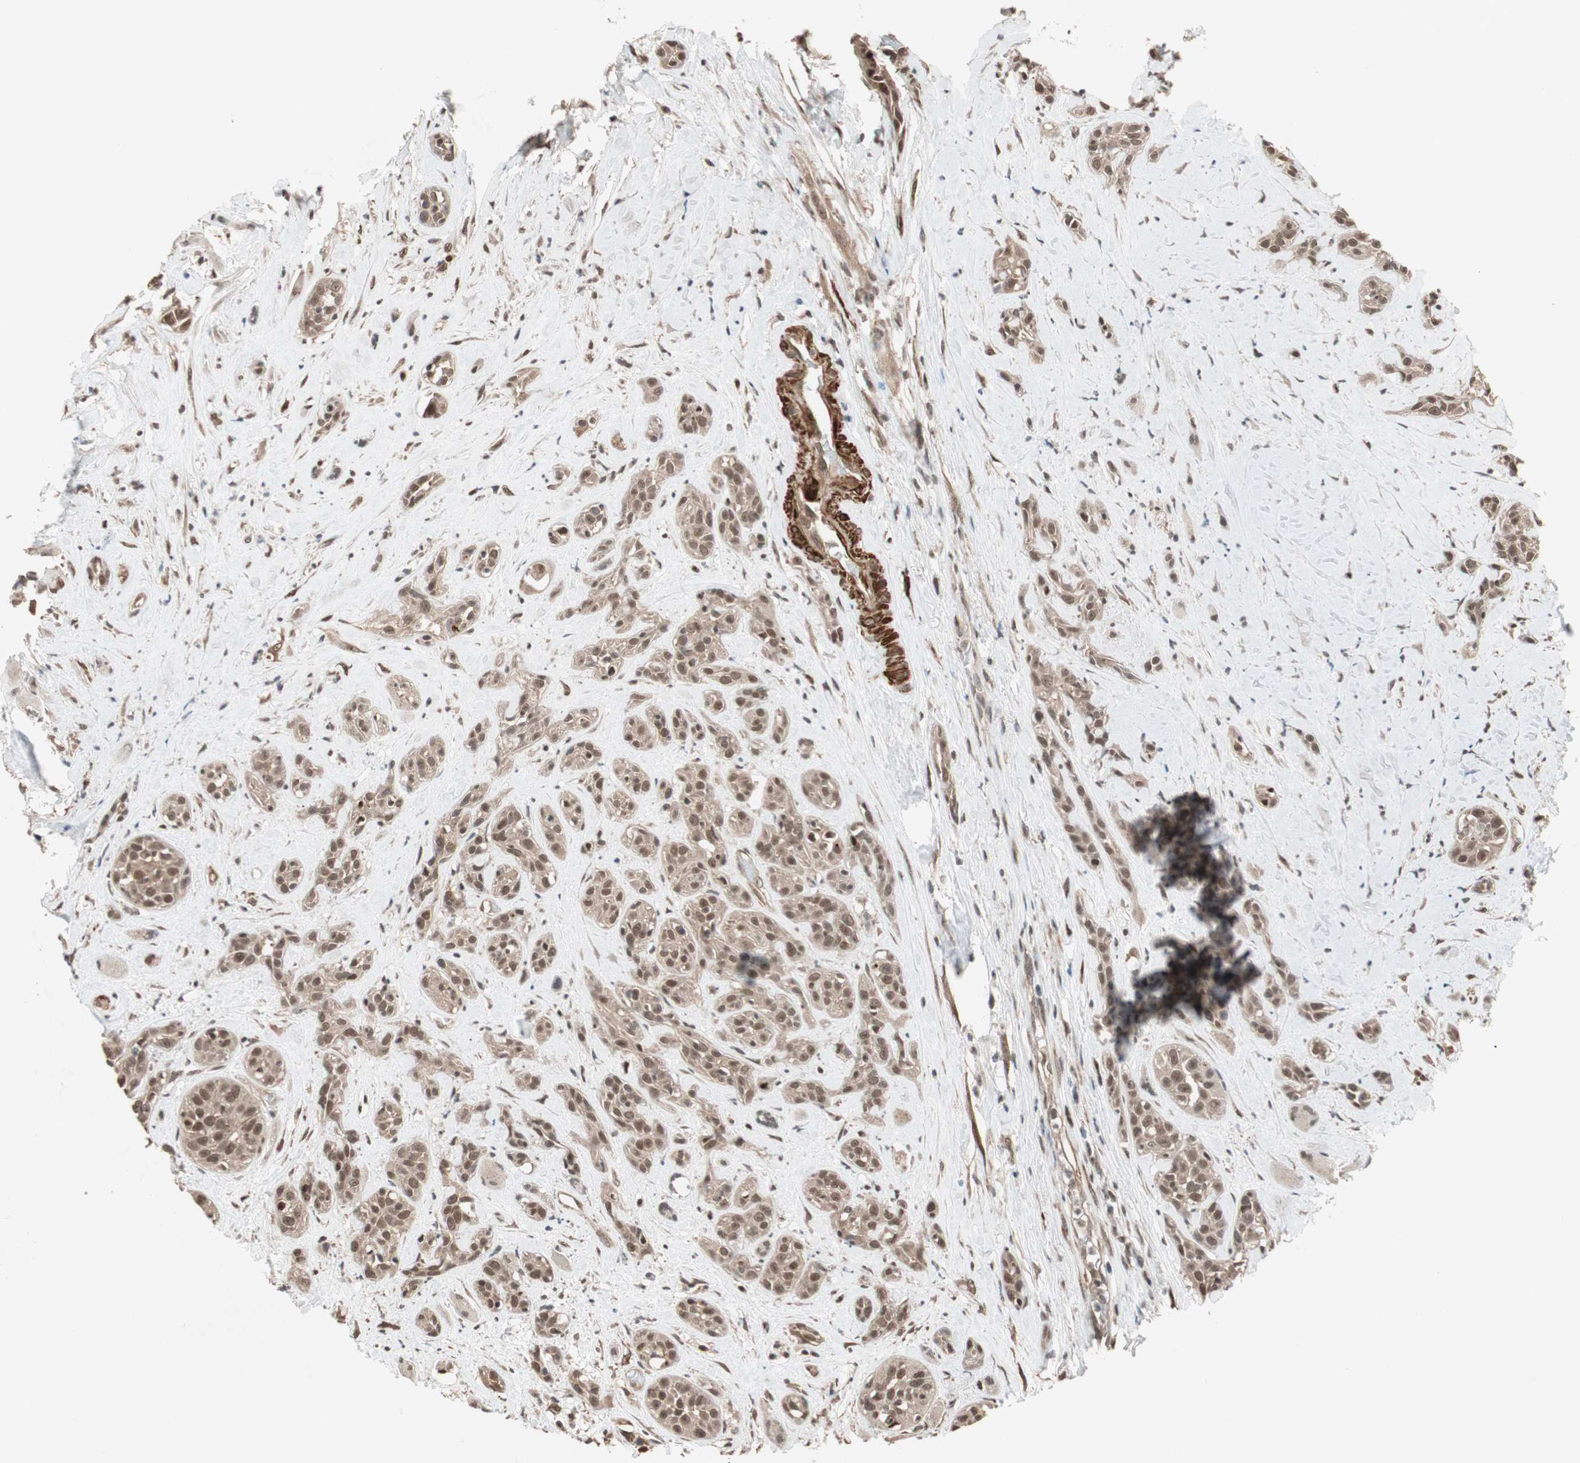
{"staining": {"intensity": "weak", "quantity": ">75%", "location": "cytoplasmic/membranous,nuclear"}, "tissue": "head and neck cancer", "cell_type": "Tumor cells", "image_type": "cancer", "snomed": [{"axis": "morphology", "description": "Squamous cell carcinoma, NOS"}, {"axis": "topography", "description": "Head-Neck"}], "caption": "The histopathology image exhibits a brown stain indicating the presence of a protein in the cytoplasmic/membranous and nuclear of tumor cells in head and neck squamous cell carcinoma. Nuclei are stained in blue.", "gene": "DRAP1", "patient": {"sex": "male", "age": 62}}